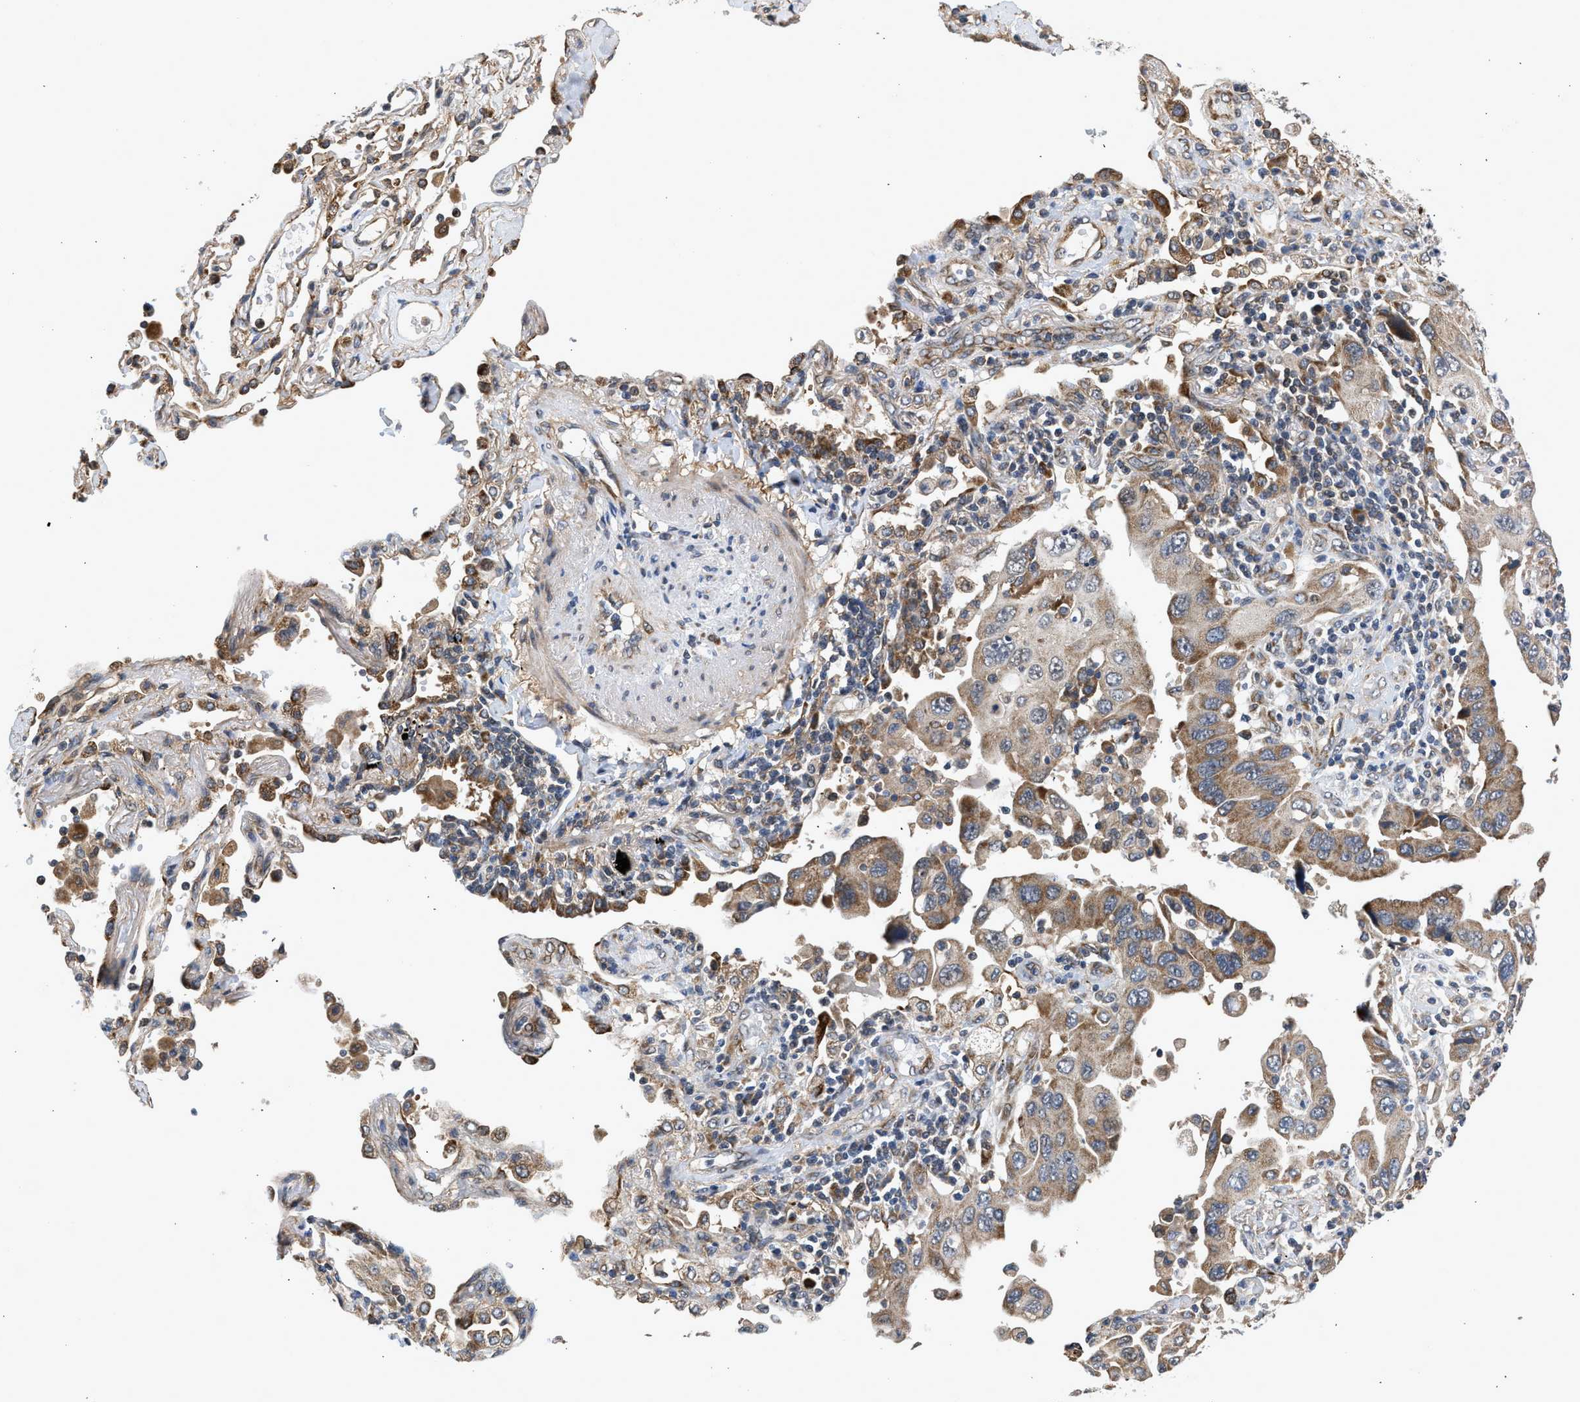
{"staining": {"intensity": "moderate", "quantity": ">75%", "location": "cytoplasmic/membranous"}, "tissue": "lung cancer", "cell_type": "Tumor cells", "image_type": "cancer", "snomed": [{"axis": "morphology", "description": "Adenocarcinoma, NOS"}, {"axis": "topography", "description": "Lung"}], "caption": "Immunohistochemical staining of human lung cancer (adenocarcinoma) shows medium levels of moderate cytoplasmic/membranous positivity in approximately >75% of tumor cells. (brown staining indicates protein expression, while blue staining denotes nuclei).", "gene": "POLG2", "patient": {"sex": "female", "age": 65}}